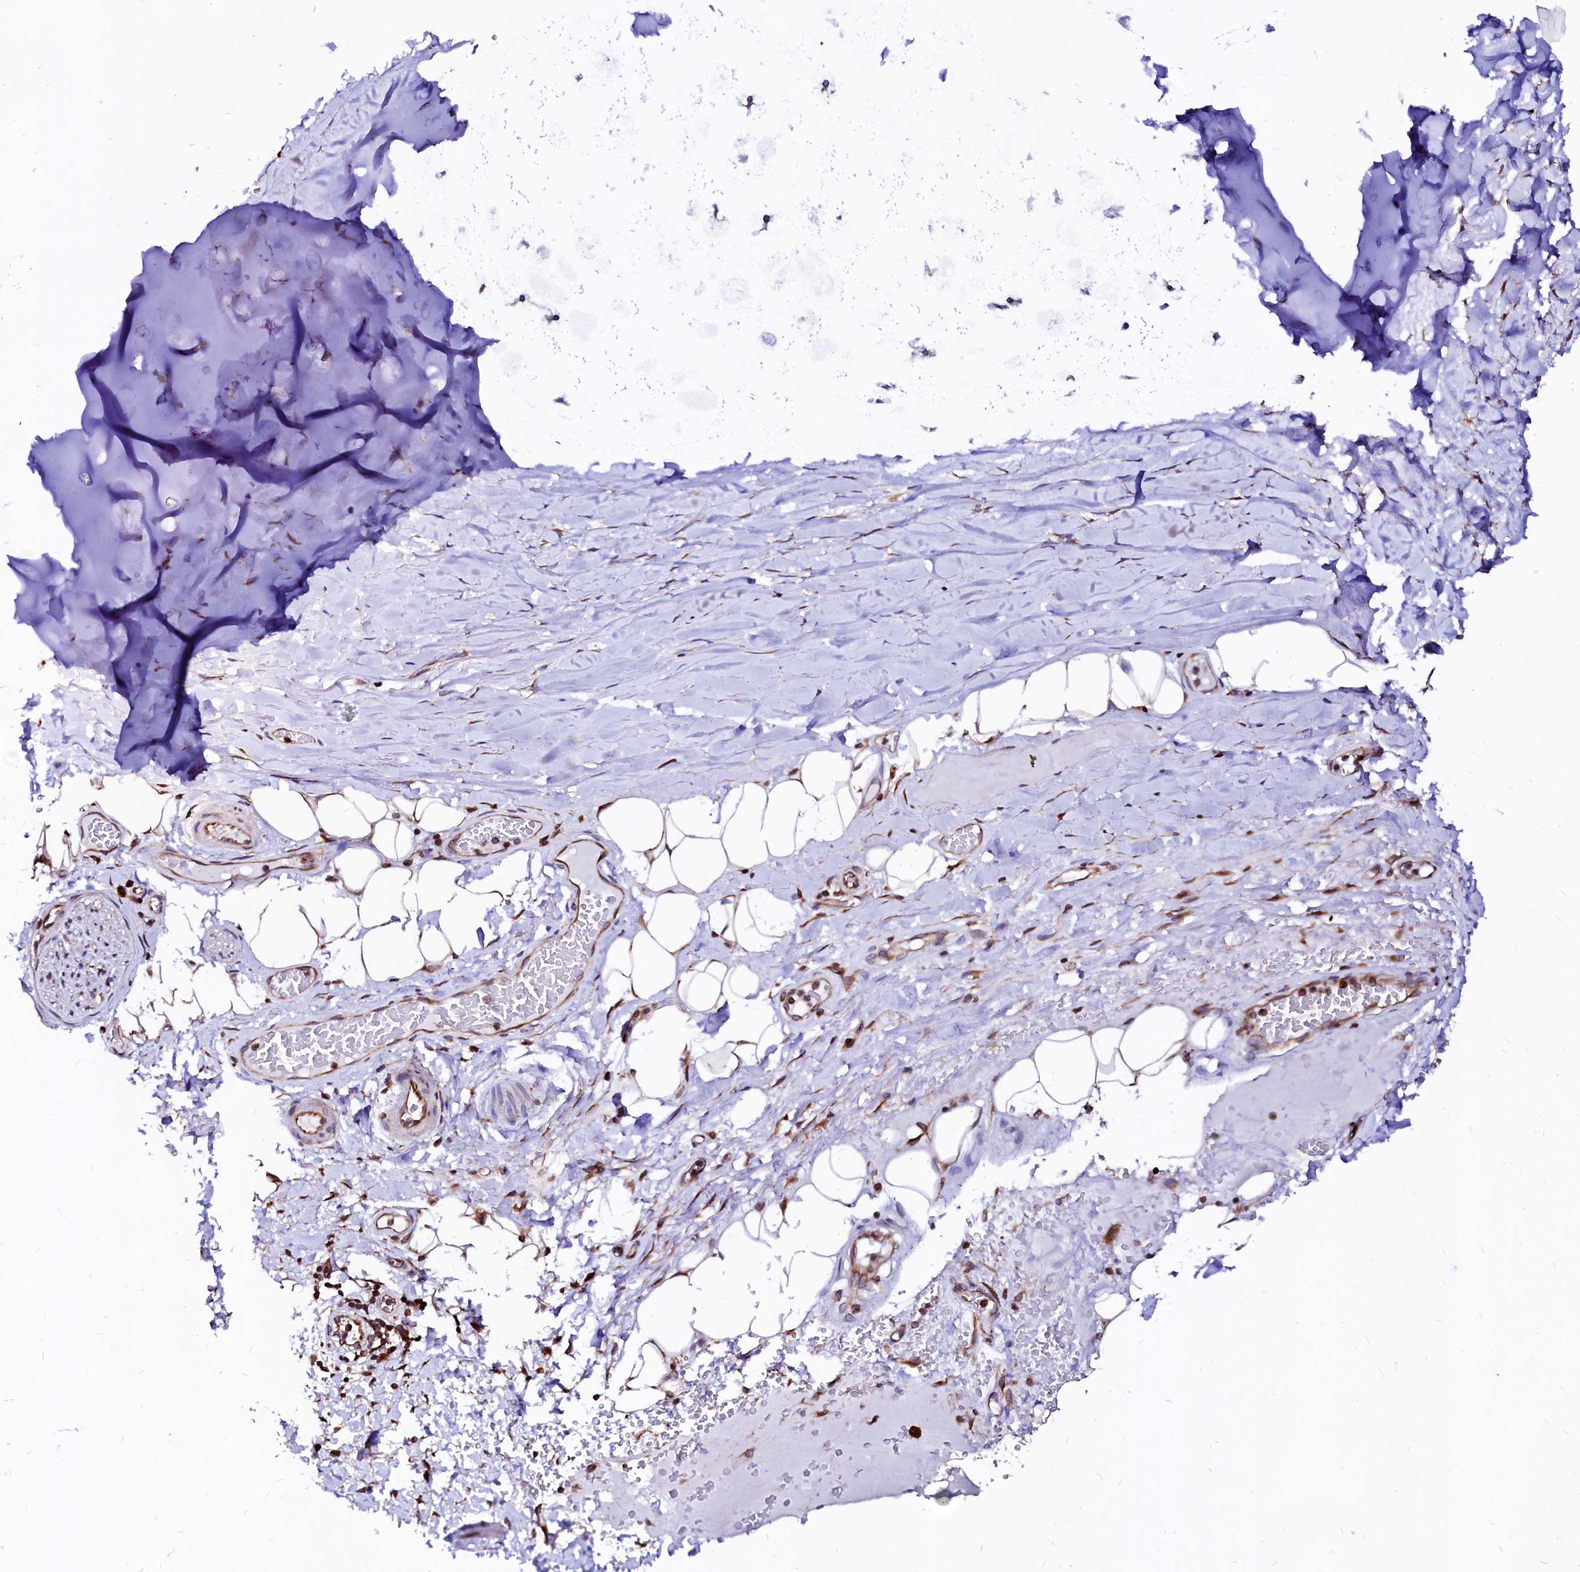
{"staining": {"intensity": "moderate", "quantity": "25%-75%", "location": "cytoplasmic/membranous"}, "tissue": "adipose tissue", "cell_type": "Adipocytes", "image_type": "normal", "snomed": [{"axis": "morphology", "description": "Normal tissue, NOS"}, {"axis": "topography", "description": "Cartilage tissue"}], "caption": "A brown stain shows moderate cytoplasmic/membranous positivity of a protein in adipocytes of benign adipose tissue.", "gene": "DERL1", "patient": {"sex": "female", "age": 63}}